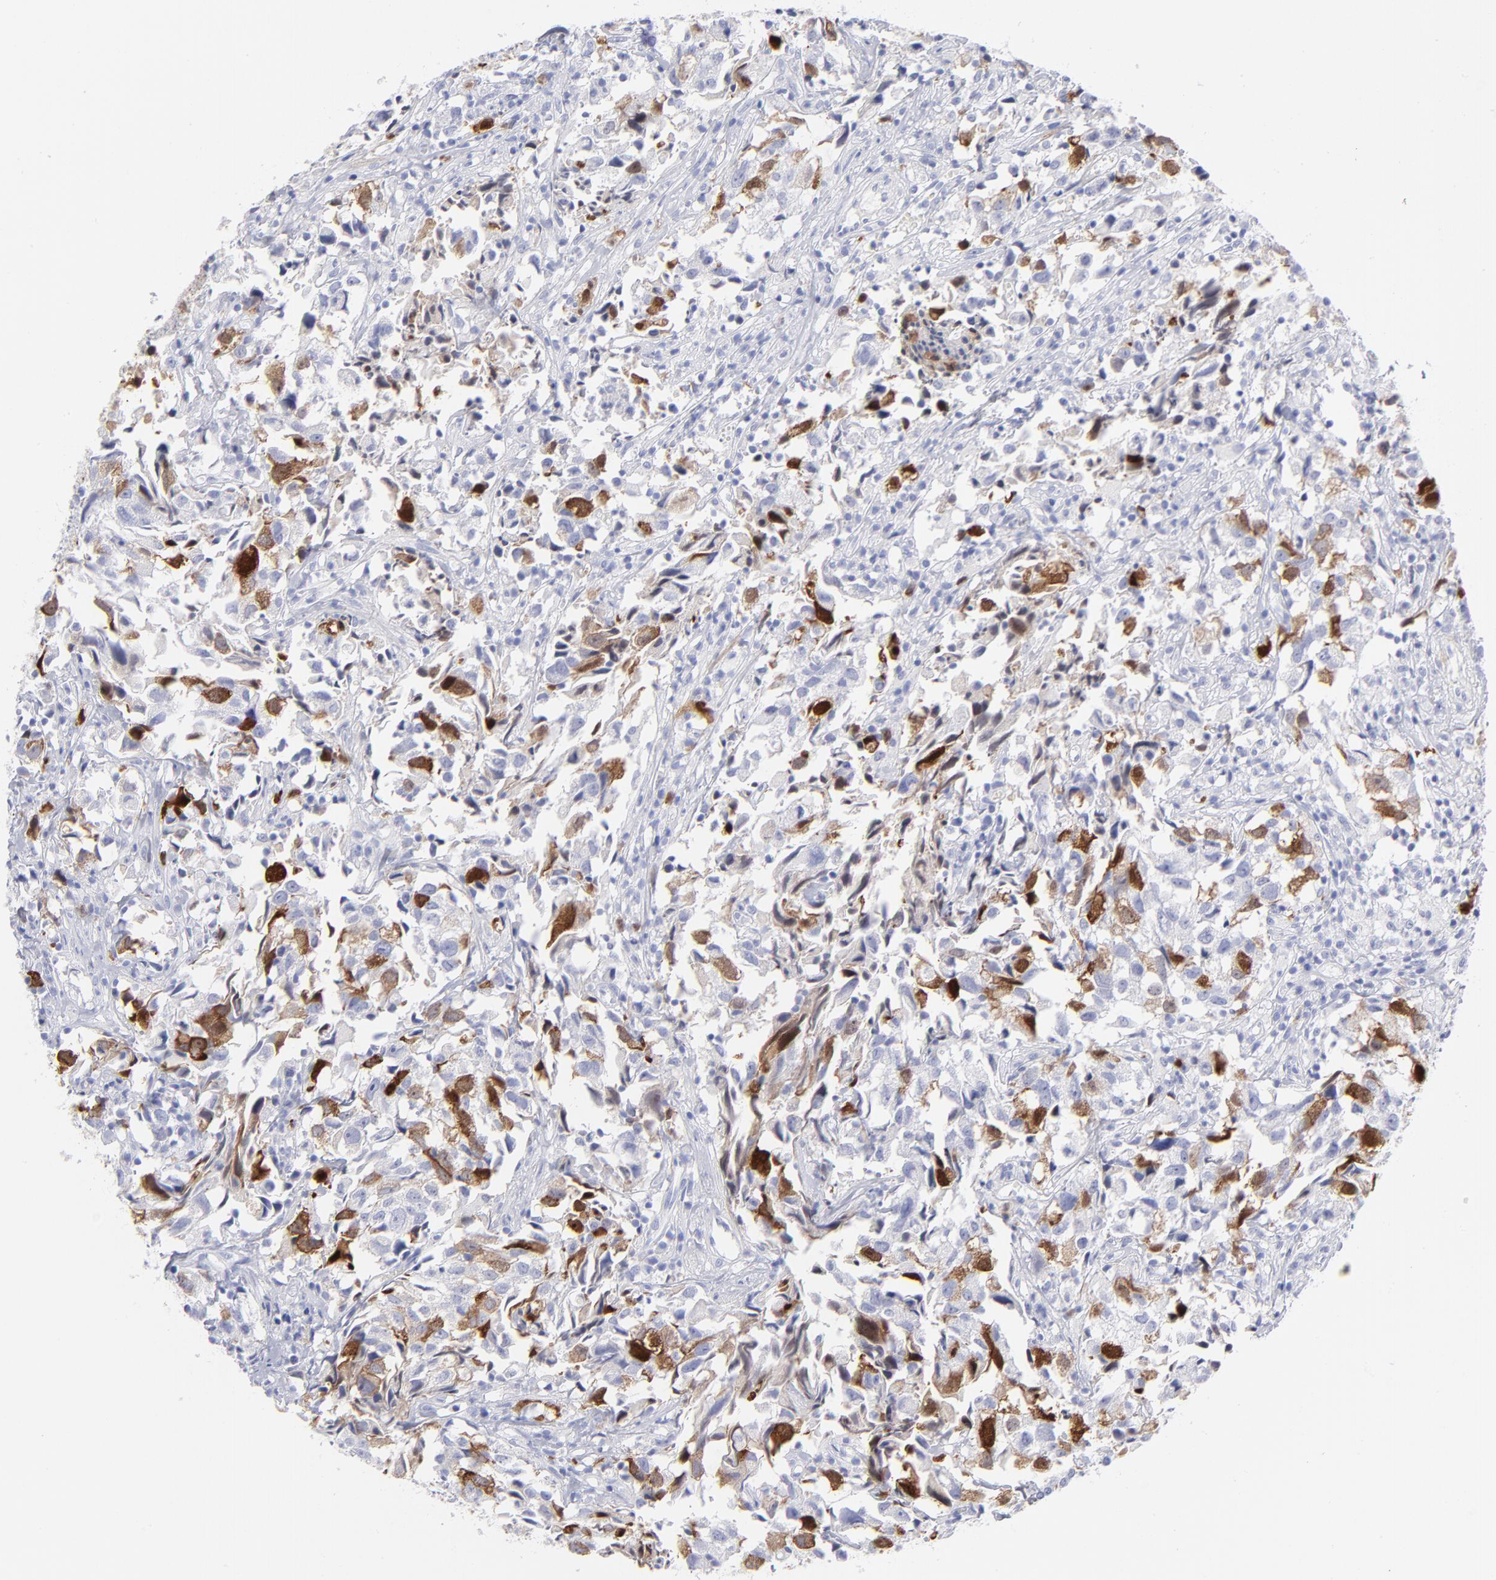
{"staining": {"intensity": "strong", "quantity": "<25%", "location": "cytoplasmic/membranous"}, "tissue": "urothelial cancer", "cell_type": "Tumor cells", "image_type": "cancer", "snomed": [{"axis": "morphology", "description": "Urothelial carcinoma, High grade"}, {"axis": "topography", "description": "Urinary bladder"}], "caption": "A brown stain shows strong cytoplasmic/membranous staining of a protein in urothelial carcinoma (high-grade) tumor cells.", "gene": "CCNB1", "patient": {"sex": "female", "age": 75}}